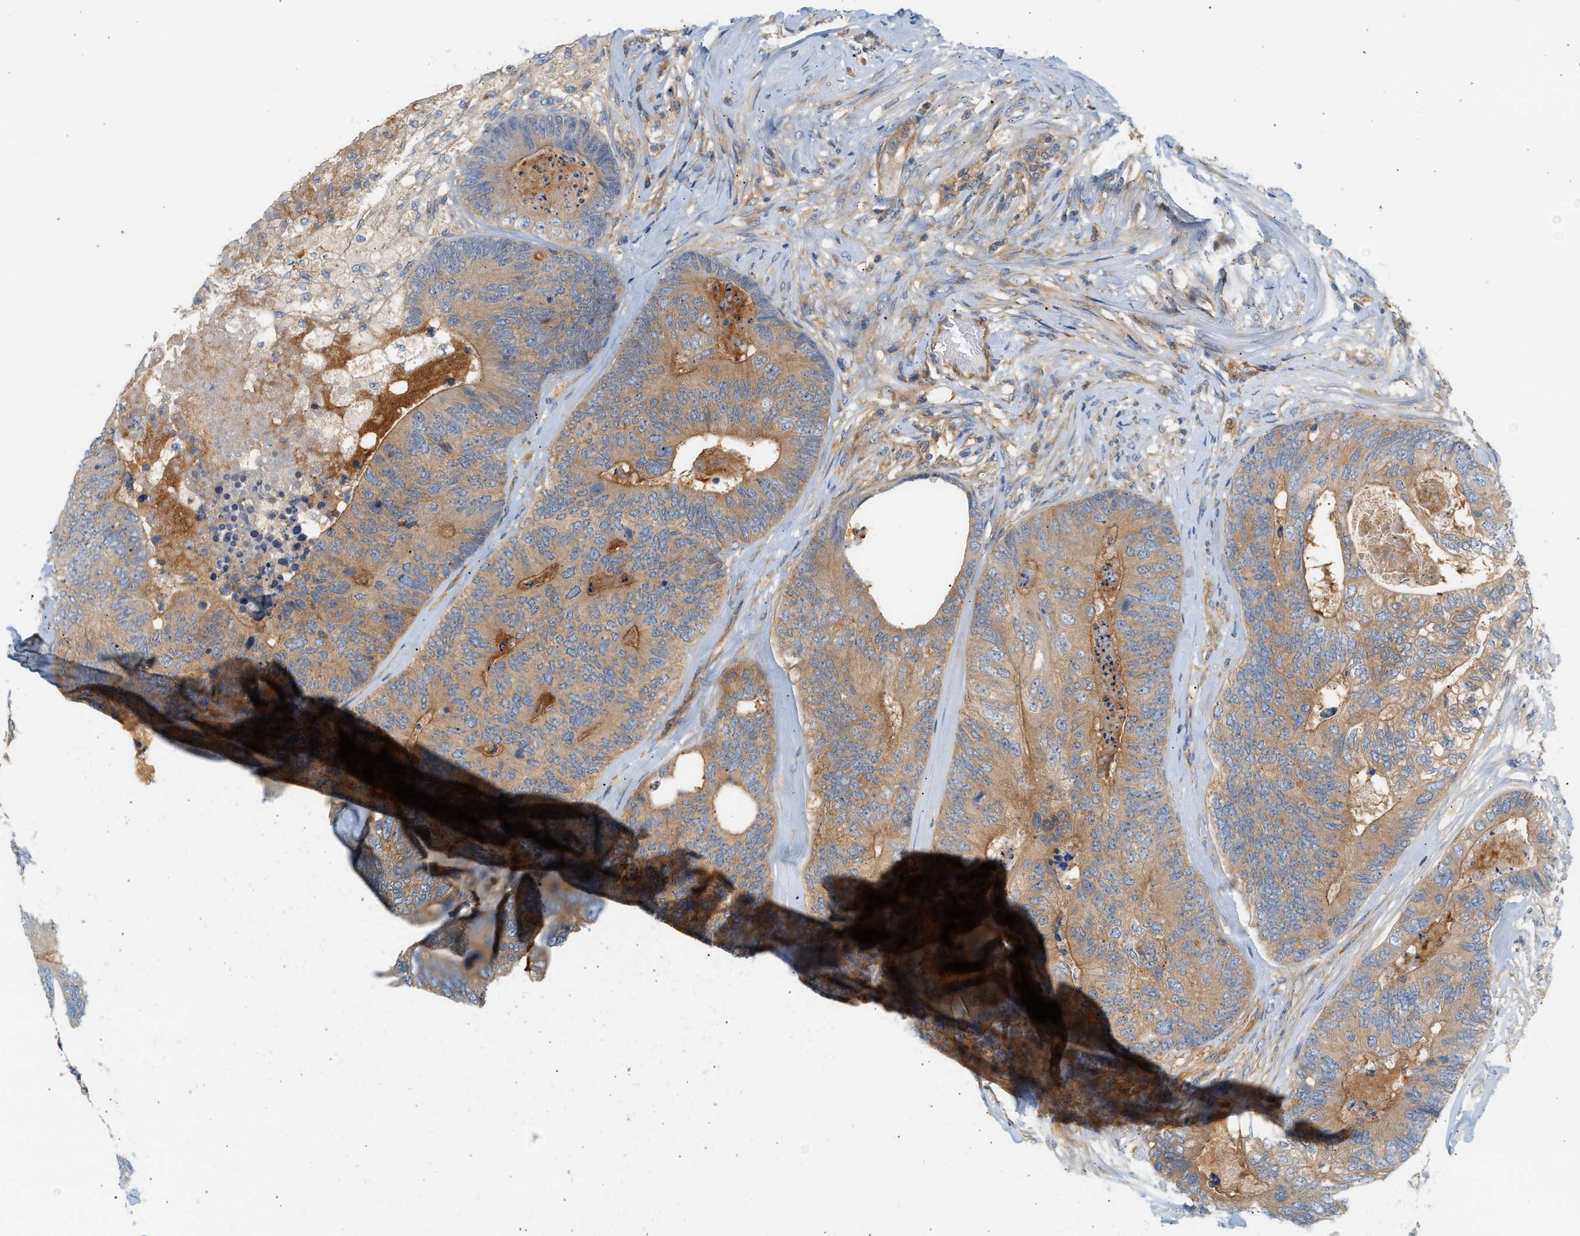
{"staining": {"intensity": "moderate", "quantity": ">75%", "location": "cytoplasmic/membranous"}, "tissue": "colorectal cancer", "cell_type": "Tumor cells", "image_type": "cancer", "snomed": [{"axis": "morphology", "description": "Adenocarcinoma, NOS"}, {"axis": "topography", "description": "Colon"}], "caption": "The histopathology image displays immunohistochemical staining of colorectal adenocarcinoma. There is moderate cytoplasmic/membranous expression is appreciated in about >75% of tumor cells.", "gene": "PAFAH1B1", "patient": {"sex": "female", "age": 67}}